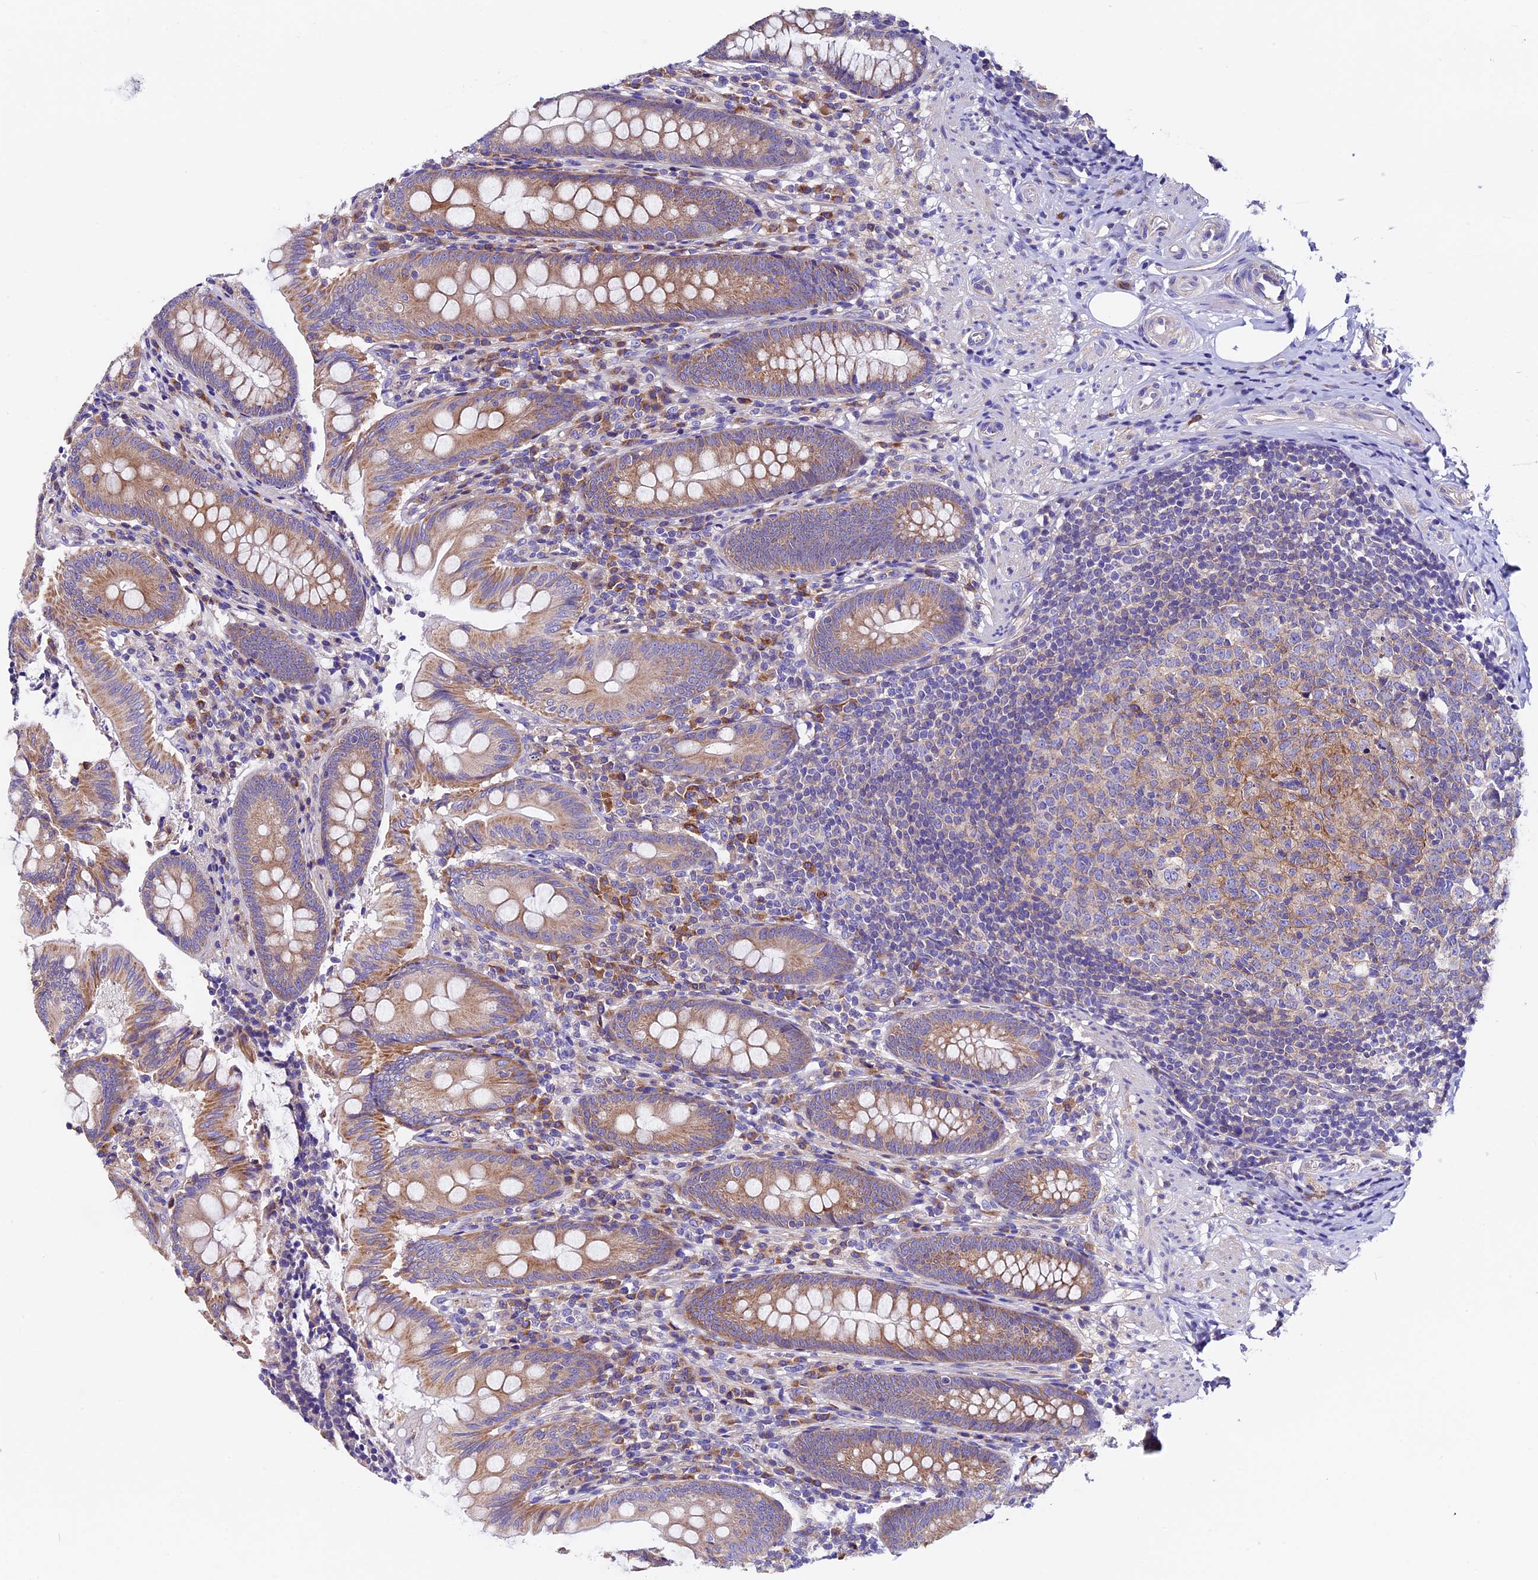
{"staining": {"intensity": "moderate", "quantity": ">75%", "location": "cytoplasmic/membranous"}, "tissue": "appendix", "cell_type": "Glandular cells", "image_type": "normal", "snomed": [{"axis": "morphology", "description": "Normal tissue, NOS"}, {"axis": "topography", "description": "Appendix"}], "caption": "The photomicrograph exhibits a brown stain indicating the presence of a protein in the cytoplasmic/membranous of glandular cells in appendix. Using DAB (3,3'-diaminobenzidine) (brown) and hematoxylin (blue) stains, captured at high magnification using brightfield microscopy.", "gene": "COMTD1", "patient": {"sex": "male", "age": 55}}